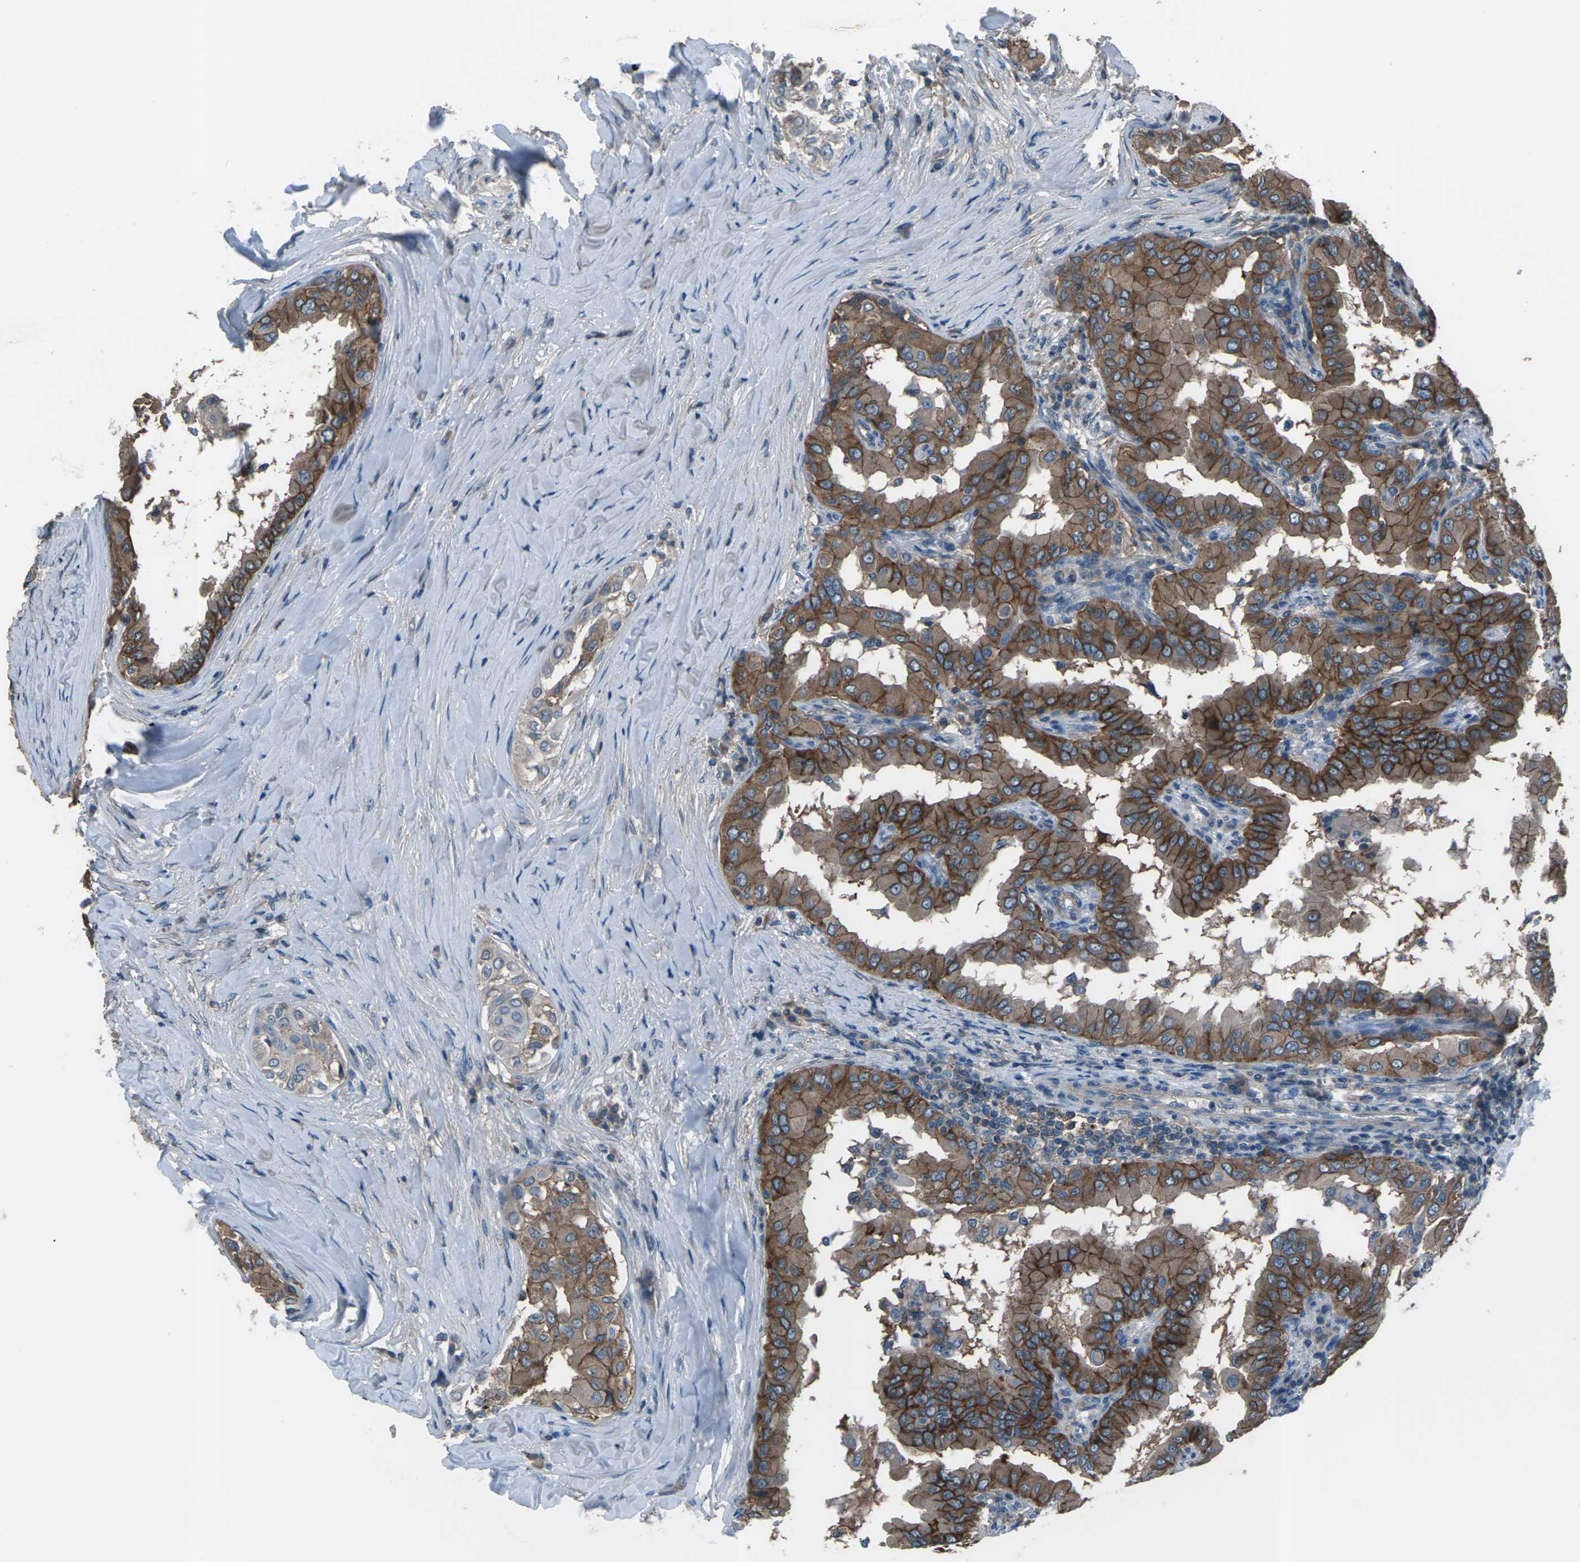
{"staining": {"intensity": "strong", "quantity": ">75%", "location": "cytoplasmic/membranous"}, "tissue": "thyroid cancer", "cell_type": "Tumor cells", "image_type": "cancer", "snomed": [{"axis": "morphology", "description": "Papillary adenocarcinoma, NOS"}, {"axis": "topography", "description": "Thyroid gland"}], "caption": "A brown stain highlights strong cytoplasmic/membranous positivity of a protein in human thyroid papillary adenocarcinoma tumor cells.", "gene": "CMTM4", "patient": {"sex": "male", "age": 33}}